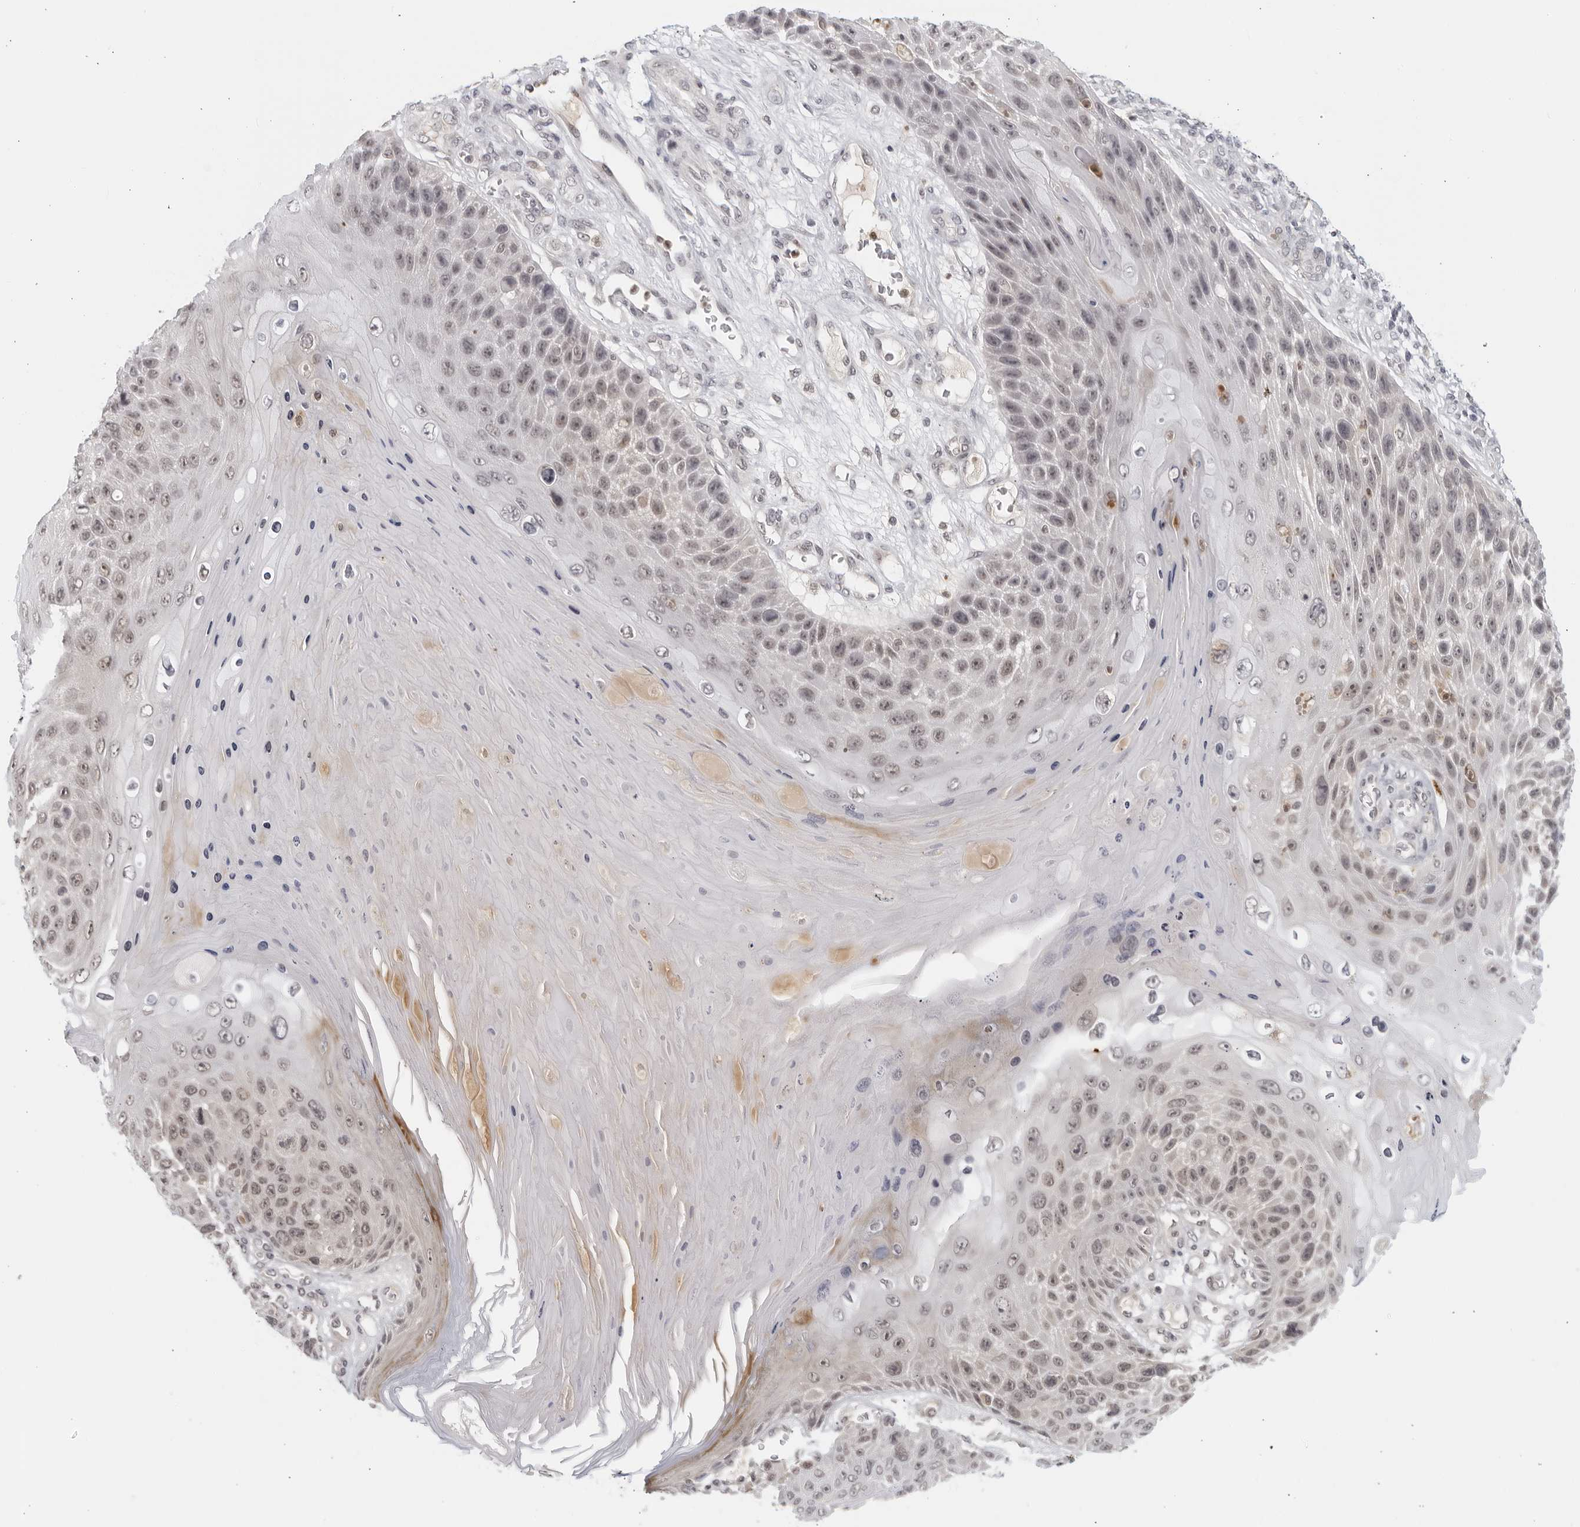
{"staining": {"intensity": "weak", "quantity": "25%-75%", "location": "nuclear"}, "tissue": "skin cancer", "cell_type": "Tumor cells", "image_type": "cancer", "snomed": [{"axis": "morphology", "description": "Squamous cell carcinoma, NOS"}, {"axis": "topography", "description": "Skin"}], "caption": "Weak nuclear staining for a protein is identified in about 25%-75% of tumor cells of skin cancer (squamous cell carcinoma) using immunohistochemistry.", "gene": "RAB11FIP3", "patient": {"sex": "female", "age": 88}}